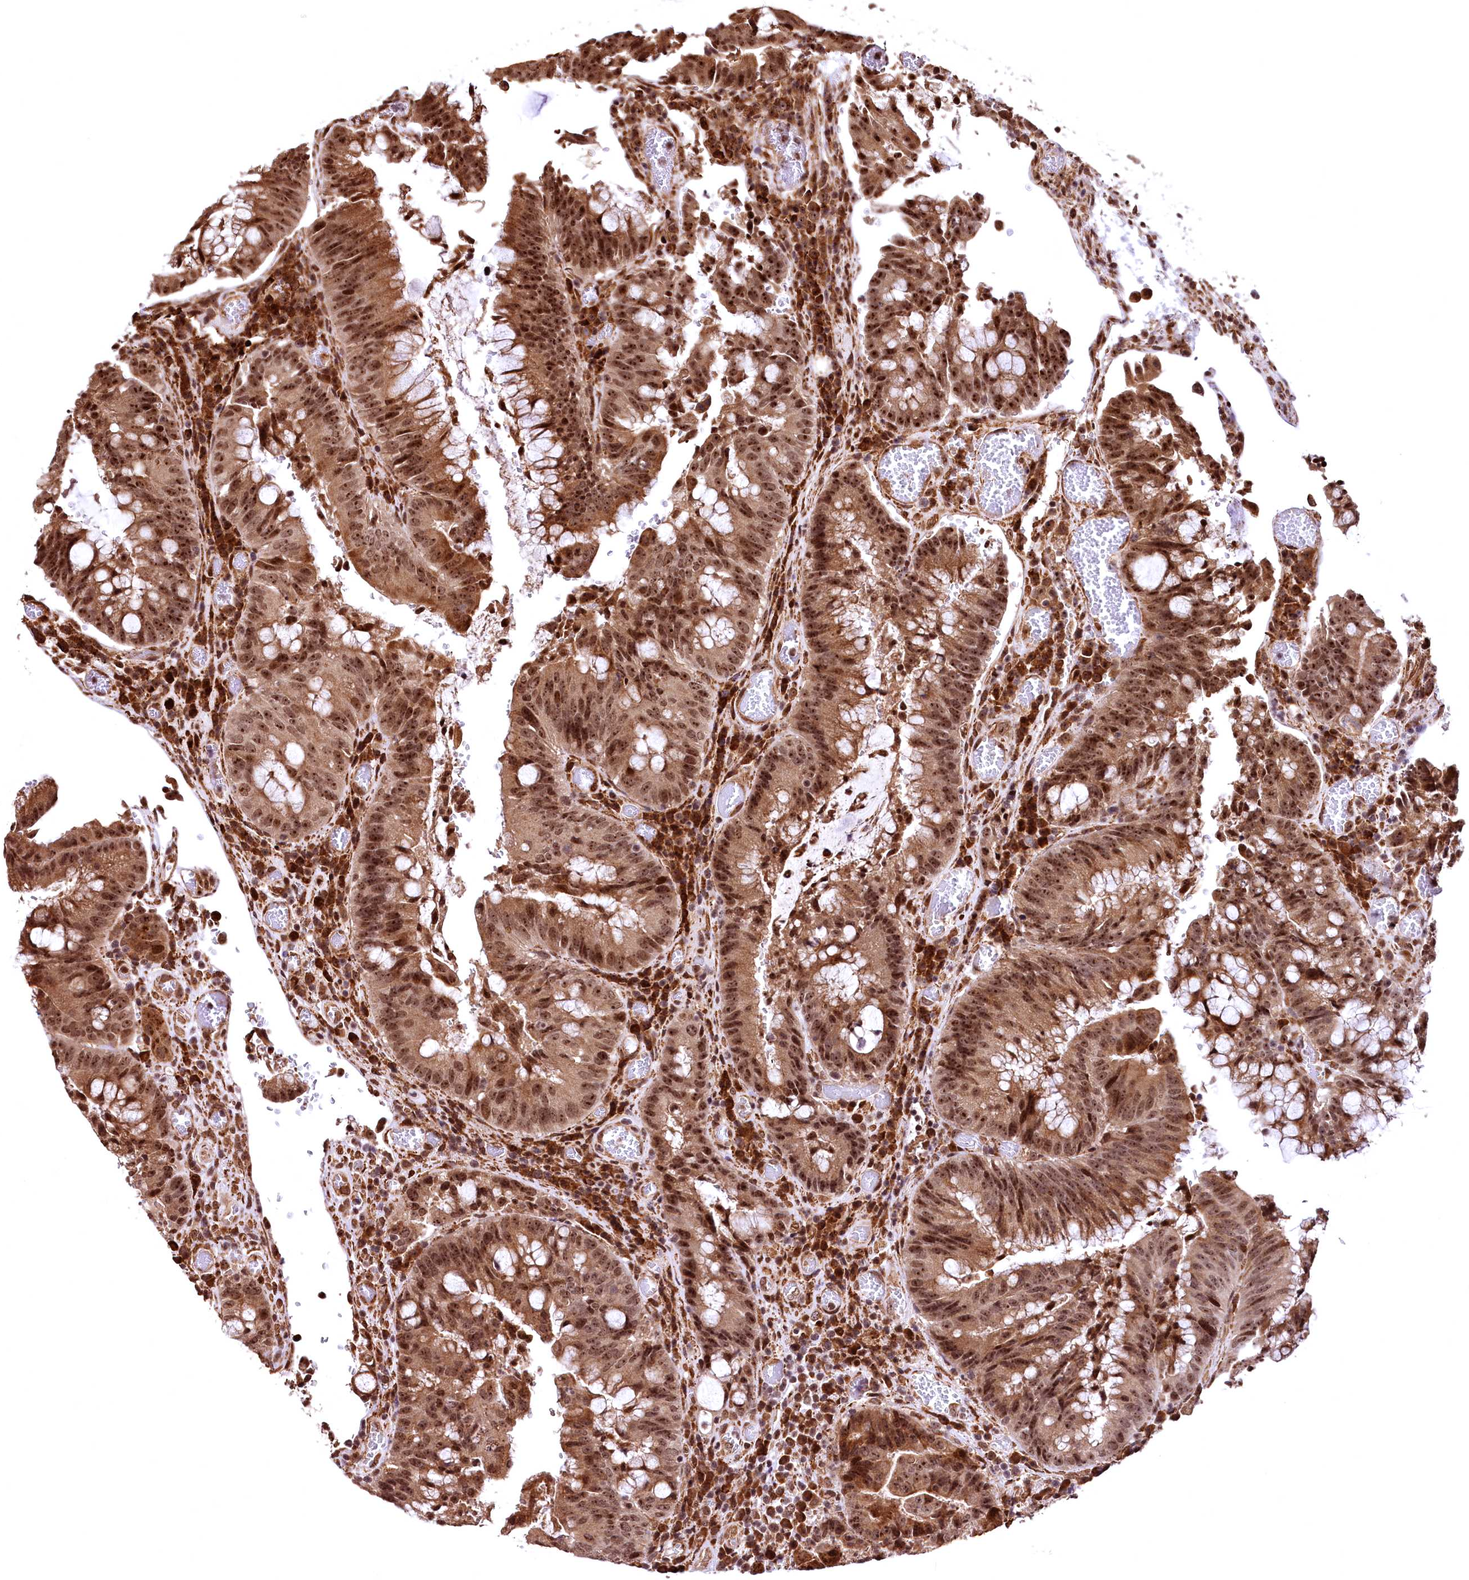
{"staining": {"intensity": "moderate", "quantity": ">75%", "location": "cytoplasmic/membranous,nuclear"}, "tissue": "colorectal cancer", "cell_type": "Tumor cells", "image_type": "cancer", "snomed": [{"axis": "morphology", "description": "Adenocarcinoma, NOS"}, {"axis": "topography", "description": "Rectum"}], "caption": "This image shows IHC staining of human colorectal cancer, with medium moderate cytoplasmic/membranous and nuclear staining in approximately >75% of tumor cells.", "gene": "PDS5B", "patient": {"sex": "male", "age": 69}}